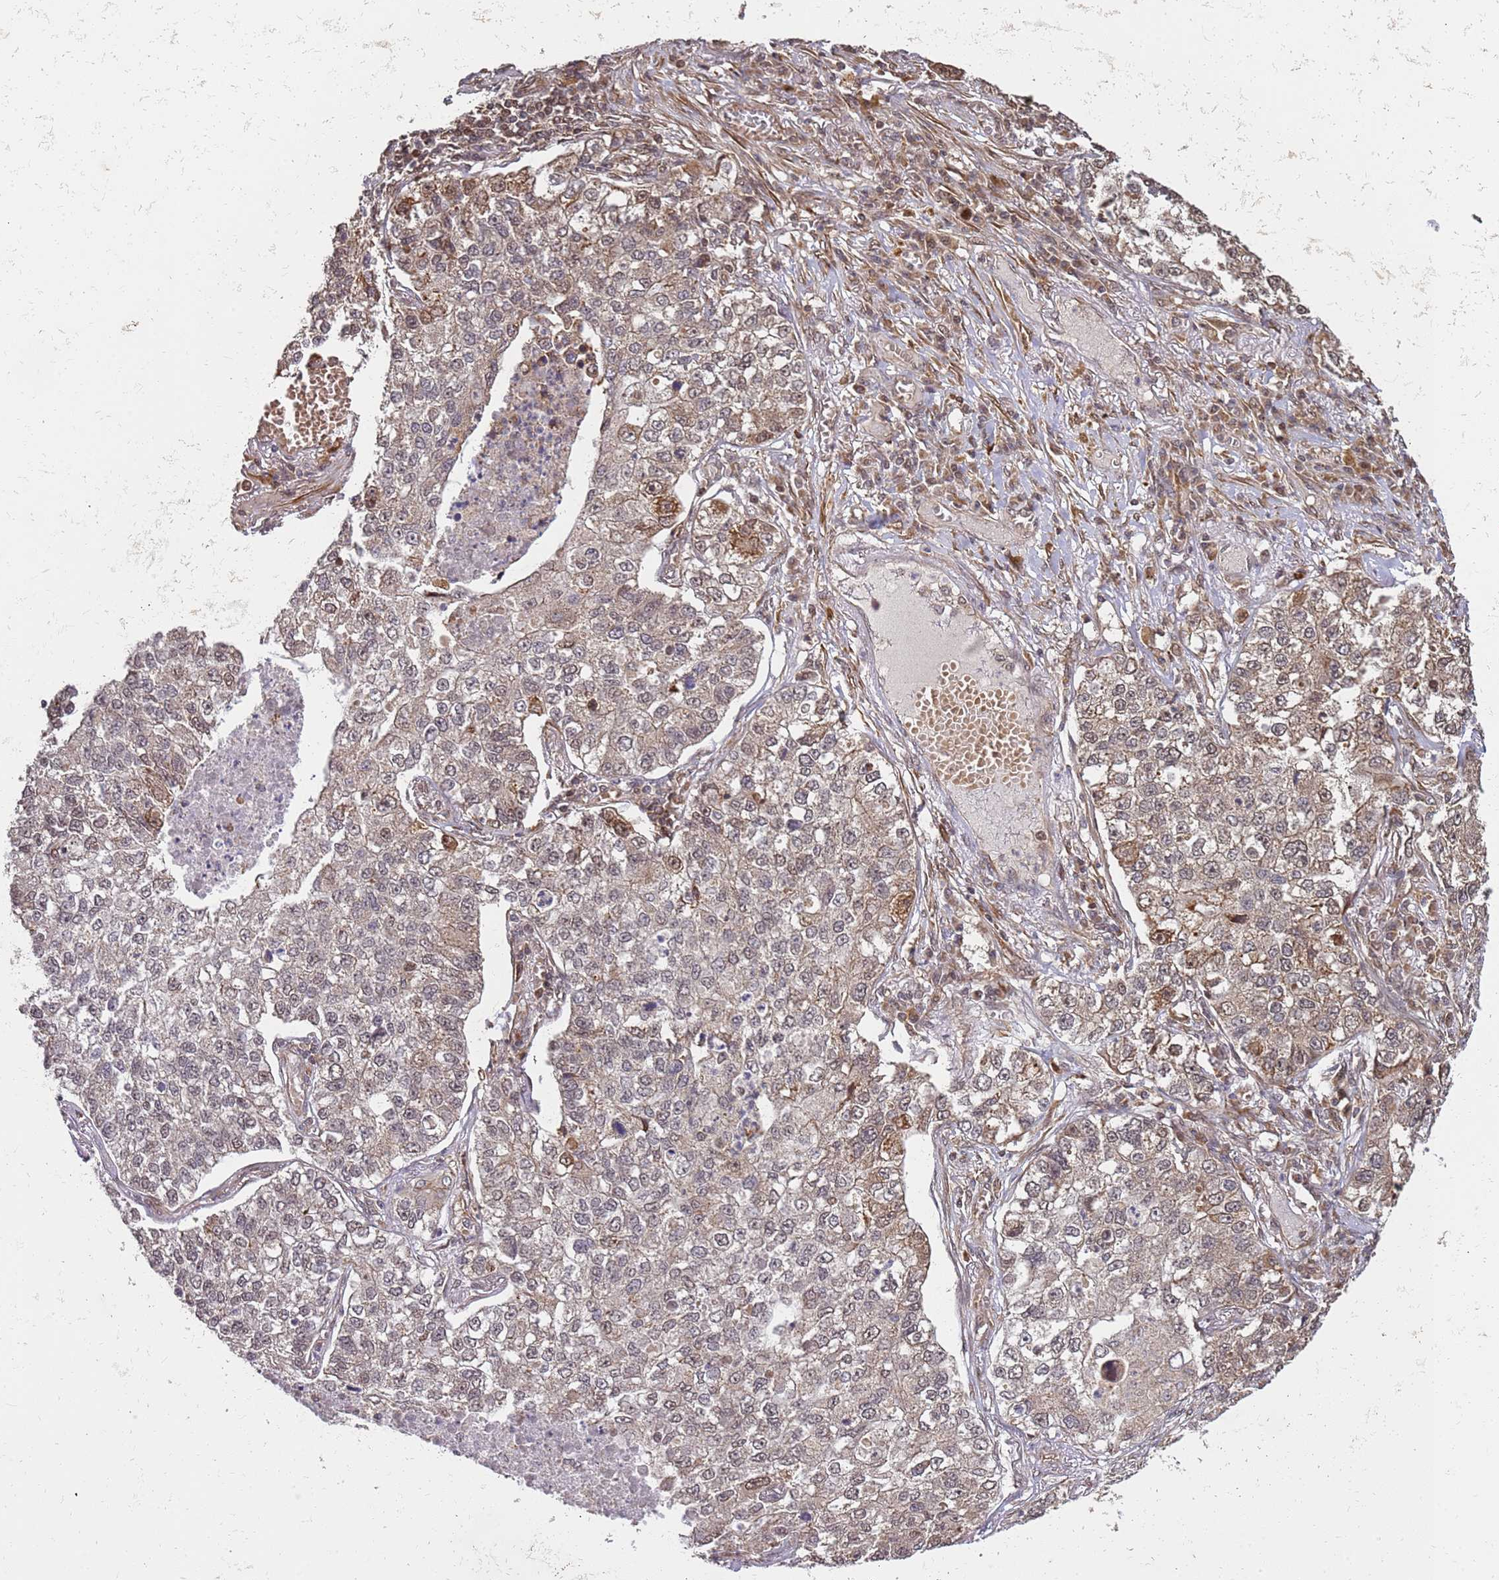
{"staining": {"intensity": "weak", "quantity": "<25%", "location": "cytoplasmic/membranous,nuclear"}, "tissue": "lung cancer", "cell_type": "Tumor cells", "image_type": "cancer", "snomed": [{"axis": "morphology", "description": "Adenocarcinoma, NOS"}, {"axis": "topography", "description": "Lung"}], "caption": "Tumor cells are negative for protein expression in human adenocarcinoma (lung).", "gene": "ST18", "patient": {"sex": "male", "age": 49}}